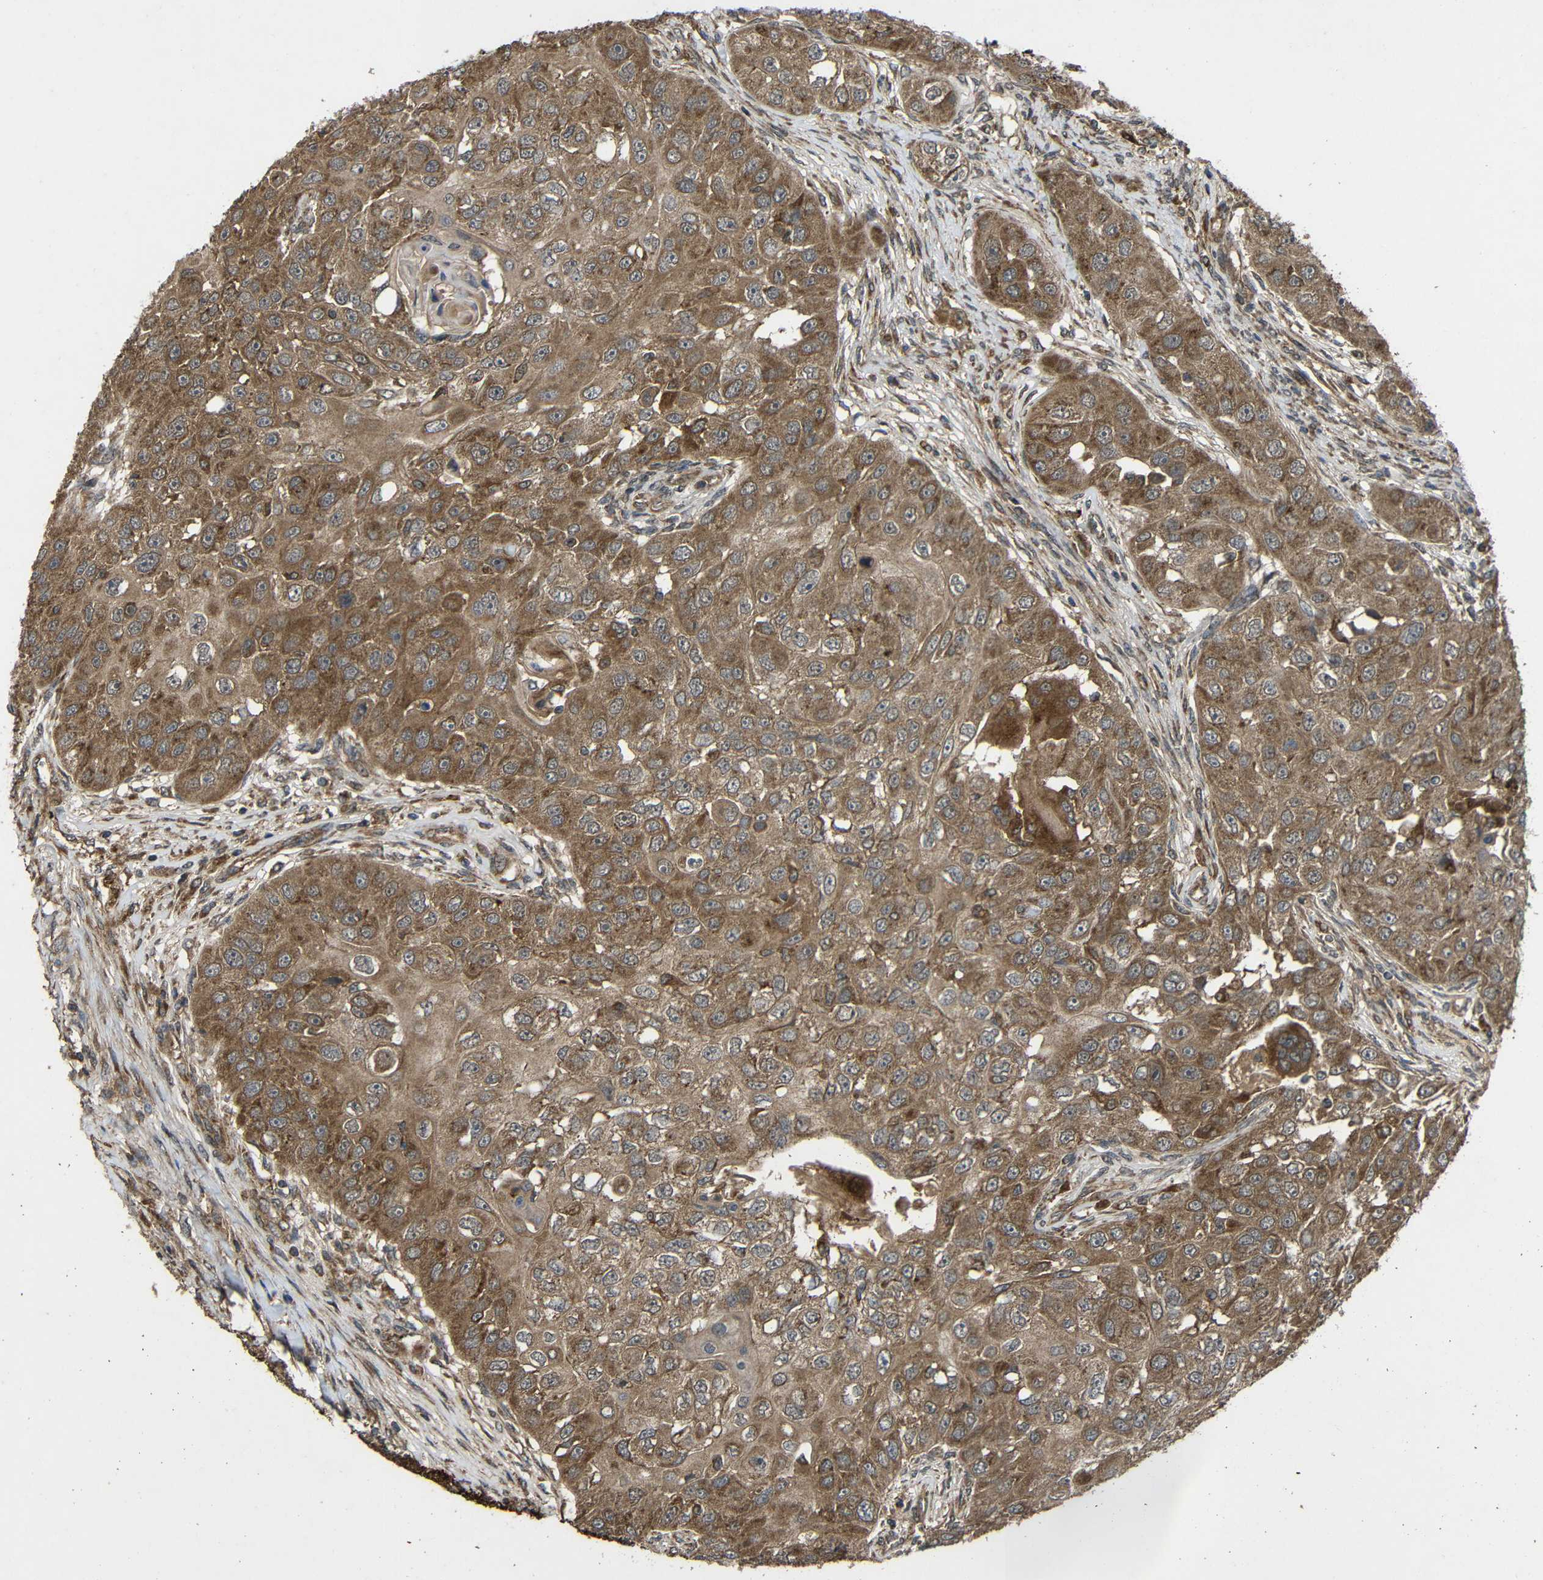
{"staining": {"intensity": "moderate", "quantity": ">75%", "location": "cytoplasmic/membranous"}, "tissue": "head and neck cancer", "cell_type": "Tumor cells", "image_type": "cancer", "snomed": [{"axis": "morphology", "description": "Normal tissue, NOS"}, {"axis": "morphology", "description": "Squamous cell carcinoma, NOS"}, {"axis": "topography", "description": "Skeletal muscle"}, {"axis": "topography", "description": "Head-Neck"}], "caption": "An immunohistochemistry (IHC) micrograph of neoplastic tissue is shown. Protein staining in brown highlights moderate cytoplasmic/membranous positivity in head and neck cancer (squamous cell carcinoma) within tumor cells. The staining was performed using DAB (3,3'-diaminobenzidine), with brown indicating positive protein expression. Nuclei are stained blue with hematoxylin.", "gene": "C1GALT1", "patient": {"sex": "male", "age": 51}}